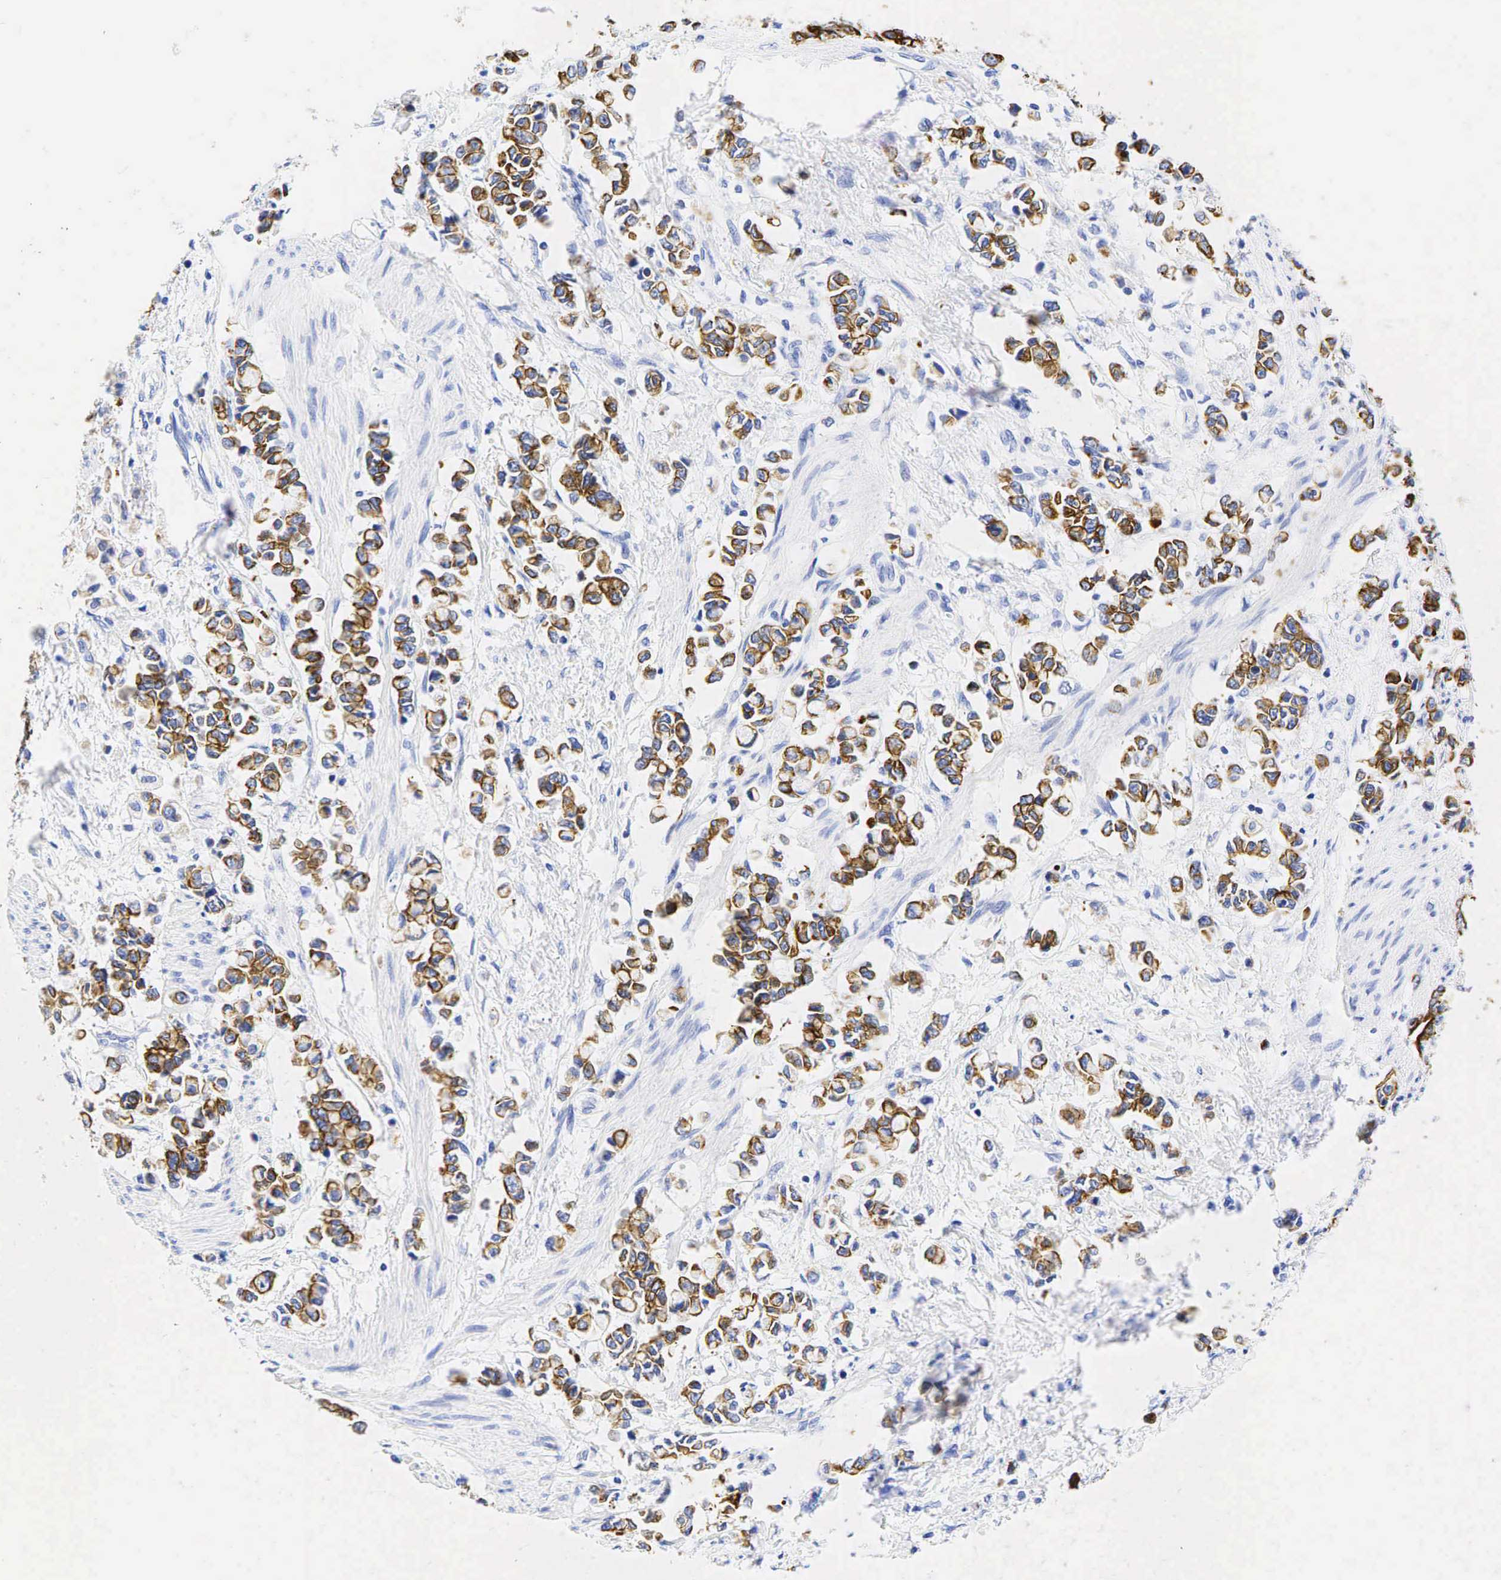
{"staining": {"intensity": "strong", "quantity": ">75%", "location": "cytoplasmic/membranous"}, "tissue": "stomach cancer", "cell_type": "Tumor cells", "image_type": "cancer", "snomed": [{"axis": "morphology", "description": "Adenocarcinoma, NOS"}, {"axis": "topography", "description": "Stomach"}], "caption": "Stomach adenocarcinoma stained with a protein marker shows strong staining in tumor cells.", "gene": "KRT19", "patient": {"sex": "male", "age": 78}}